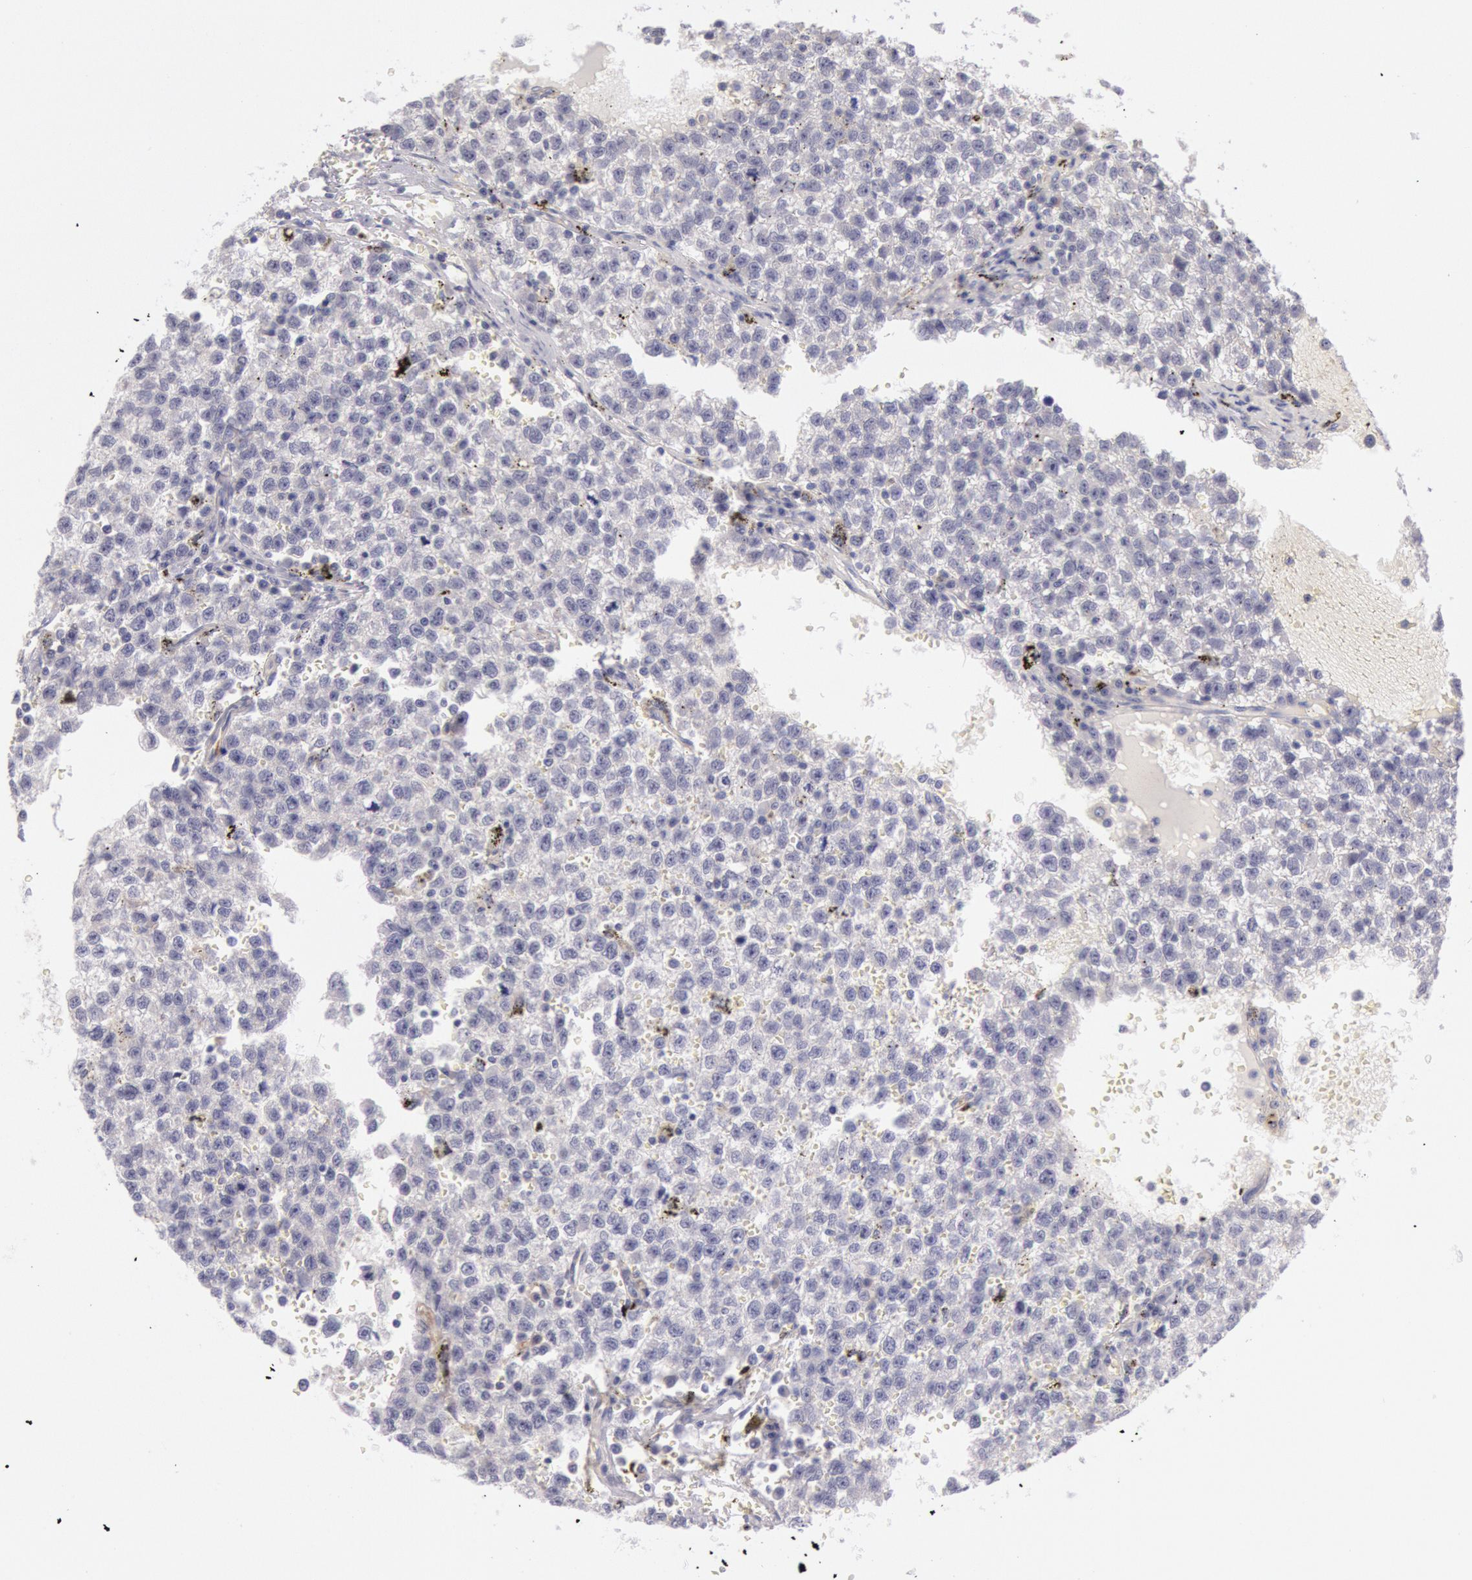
{"staining": {"intensity": "negative", "quantity": "none", "location": "none"}, "tissue": "testis cancer", "cell_type": "Tumor cells", "image_type": "cancer", "snomed": [{"axis": "morphology", "description": "Seminoma, NOS"}, {"axis": "topography", "description": "Testis"}], "caption": "An image of testis cancer (seminoma) stained for a protein reveals no brown staining in tumor cells.", "gene": "MYO5A", "patient": {"sex": "male", "age": 35}}